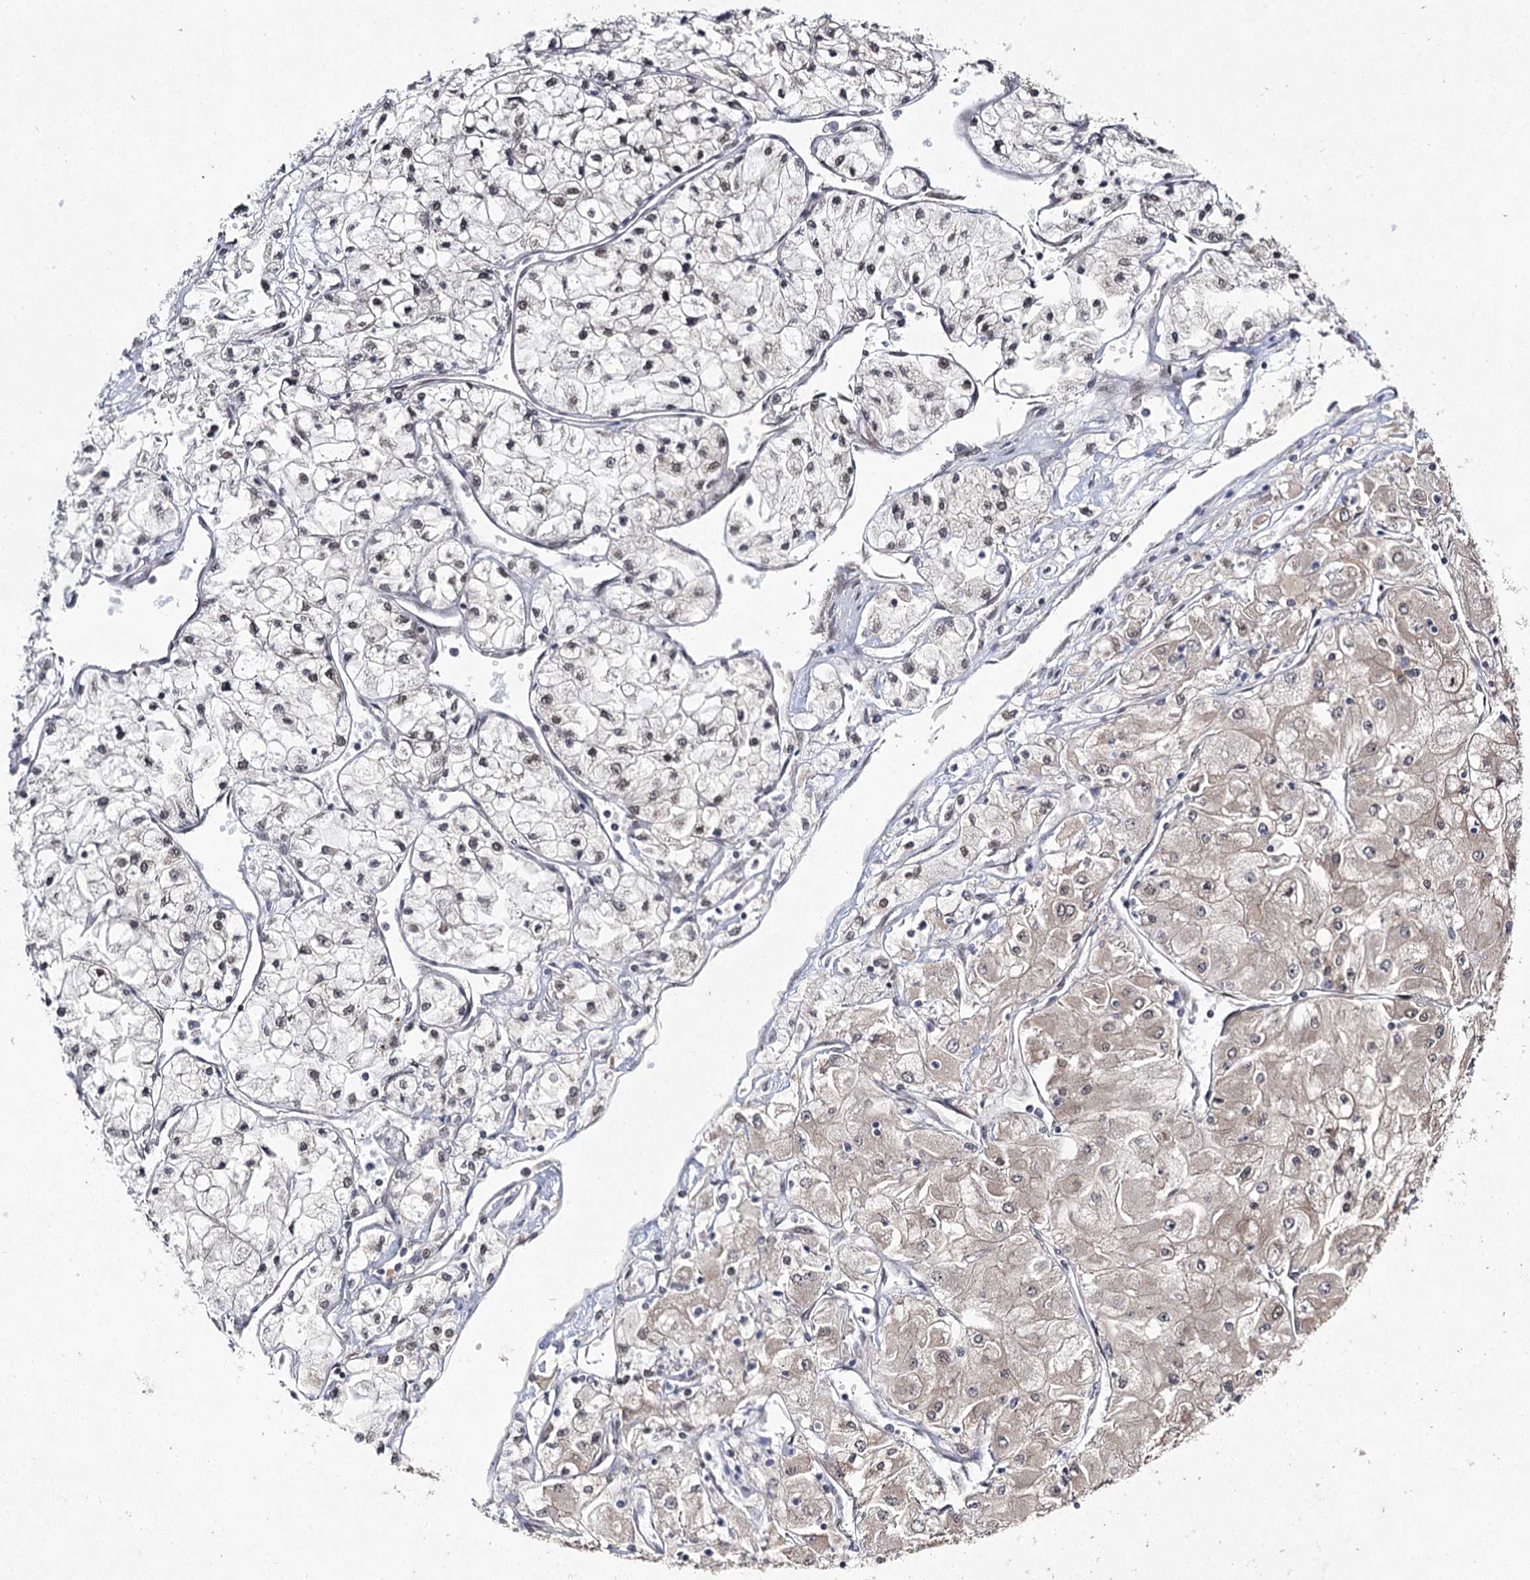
{"staining": {"intensity": "weak", "quantity": "25%-75%", "location": "cytoplasmic/membranous,nuclear"}, "tissue": "renal cancer", "cell_type": "Tumor cells", "image_type": "cancer", "snomed": [{"axis": "morphology", "description": "Adenocarcinoma, NOS"}, {"axis": "topography", "description": "Kidney"}], "caption": "Weak cytoplasmic/membranous and nuclear staining for a protein is appreciated in approximately 25%-75% of tumor cells of renal cancer using immunohistochemistry (IHC).", "gene": "DCUN1D4", "patient": {"sex": "male", "age": 80}}